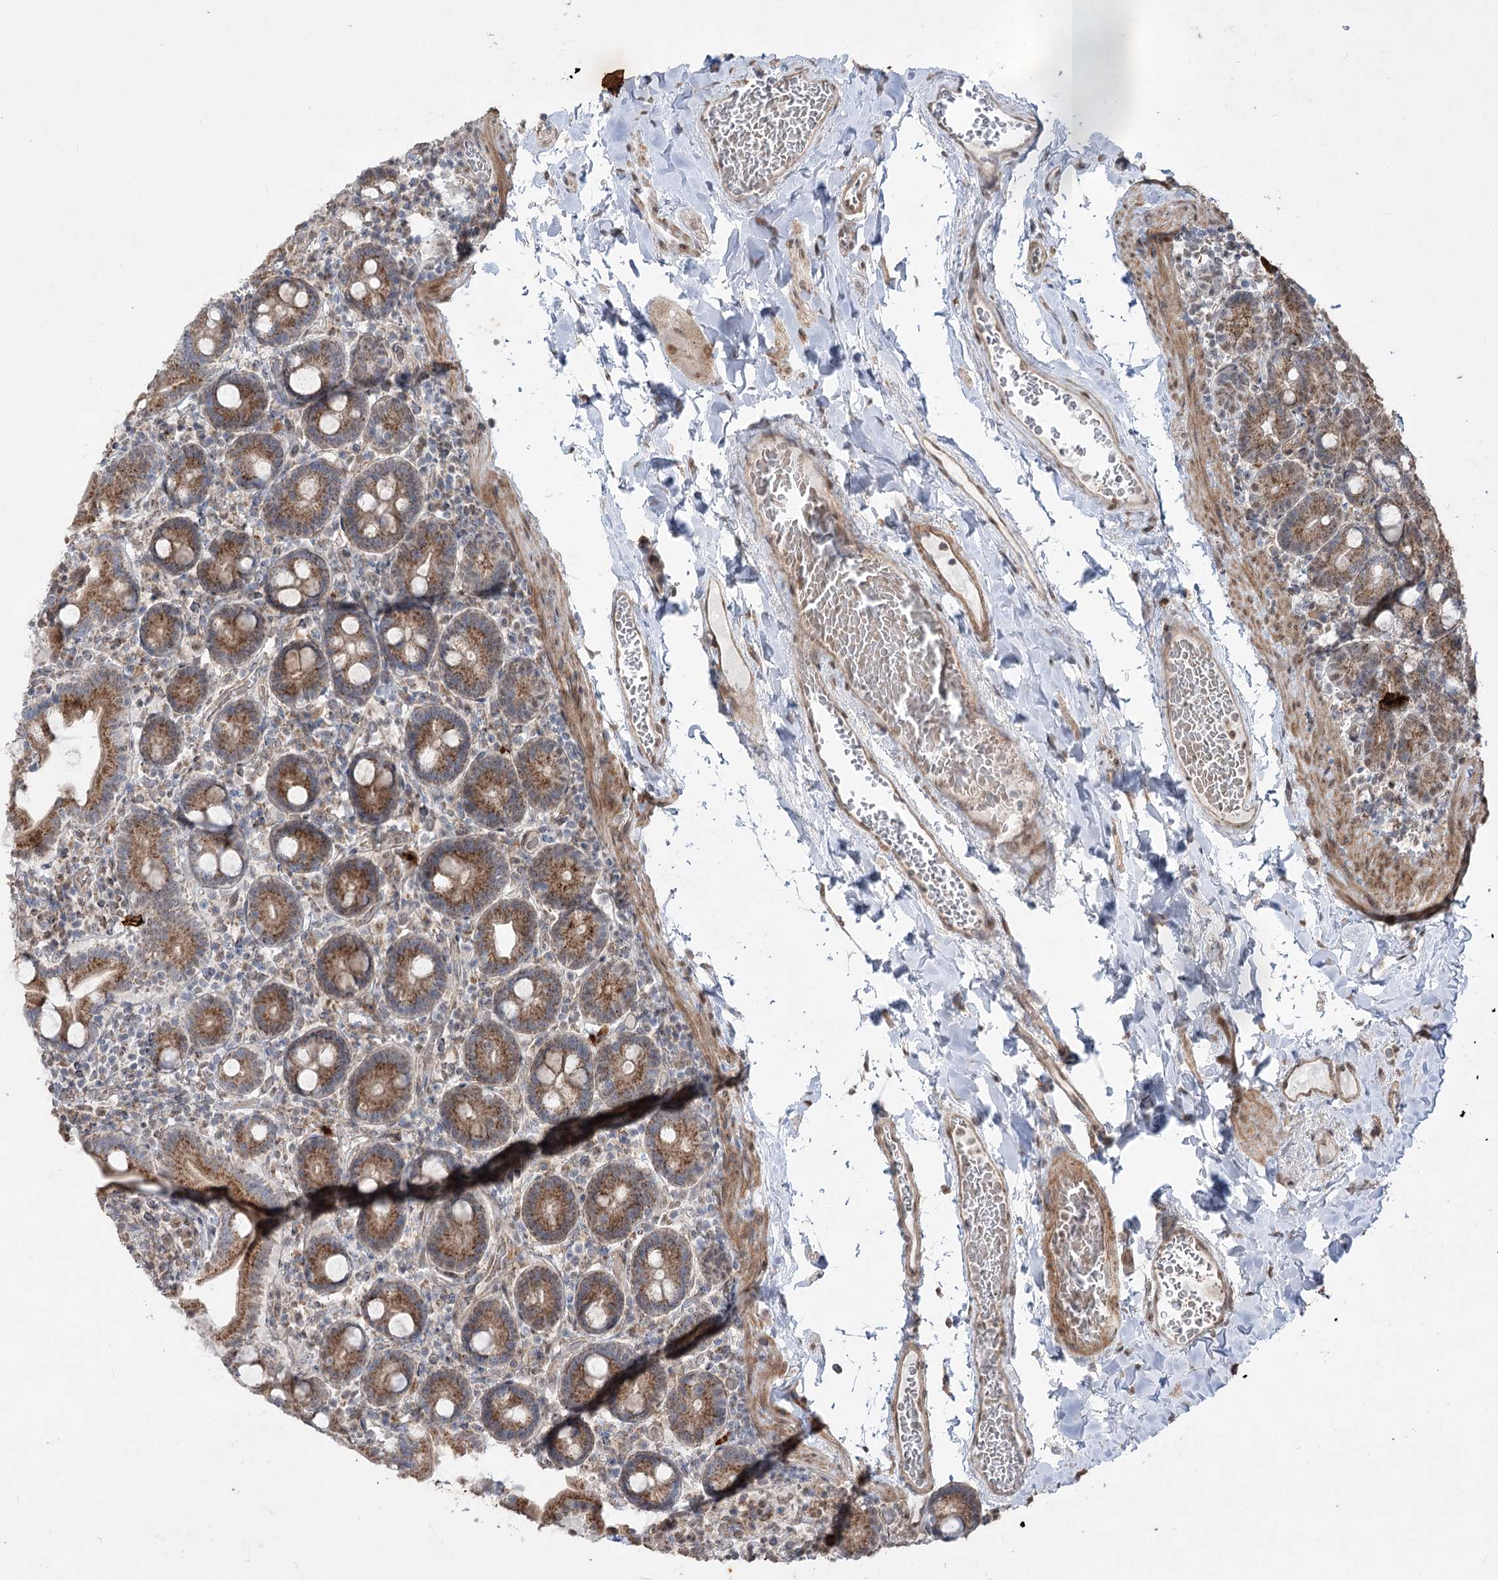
{"staining": {"intensity": "strong", "quantity": ">75%", "location": "cytoplasmic/membranous"}, "tissue": "duodenum", "cell_type": "Glandular cells", "image_type": "normal", "snomed": [{"axis": "morphology", "description": "Normal tissue, NOS"}, {"axis": "topography", "description": "Duodenum"}], "caption": "Immunohistochemical staining of normal human duodenum exhibits strong cytoplasmic/membranous protein expression in about >75% of glandular cells.", "gene": "ZSCAN23", "patient": {"sex": "male", "age": 55}}